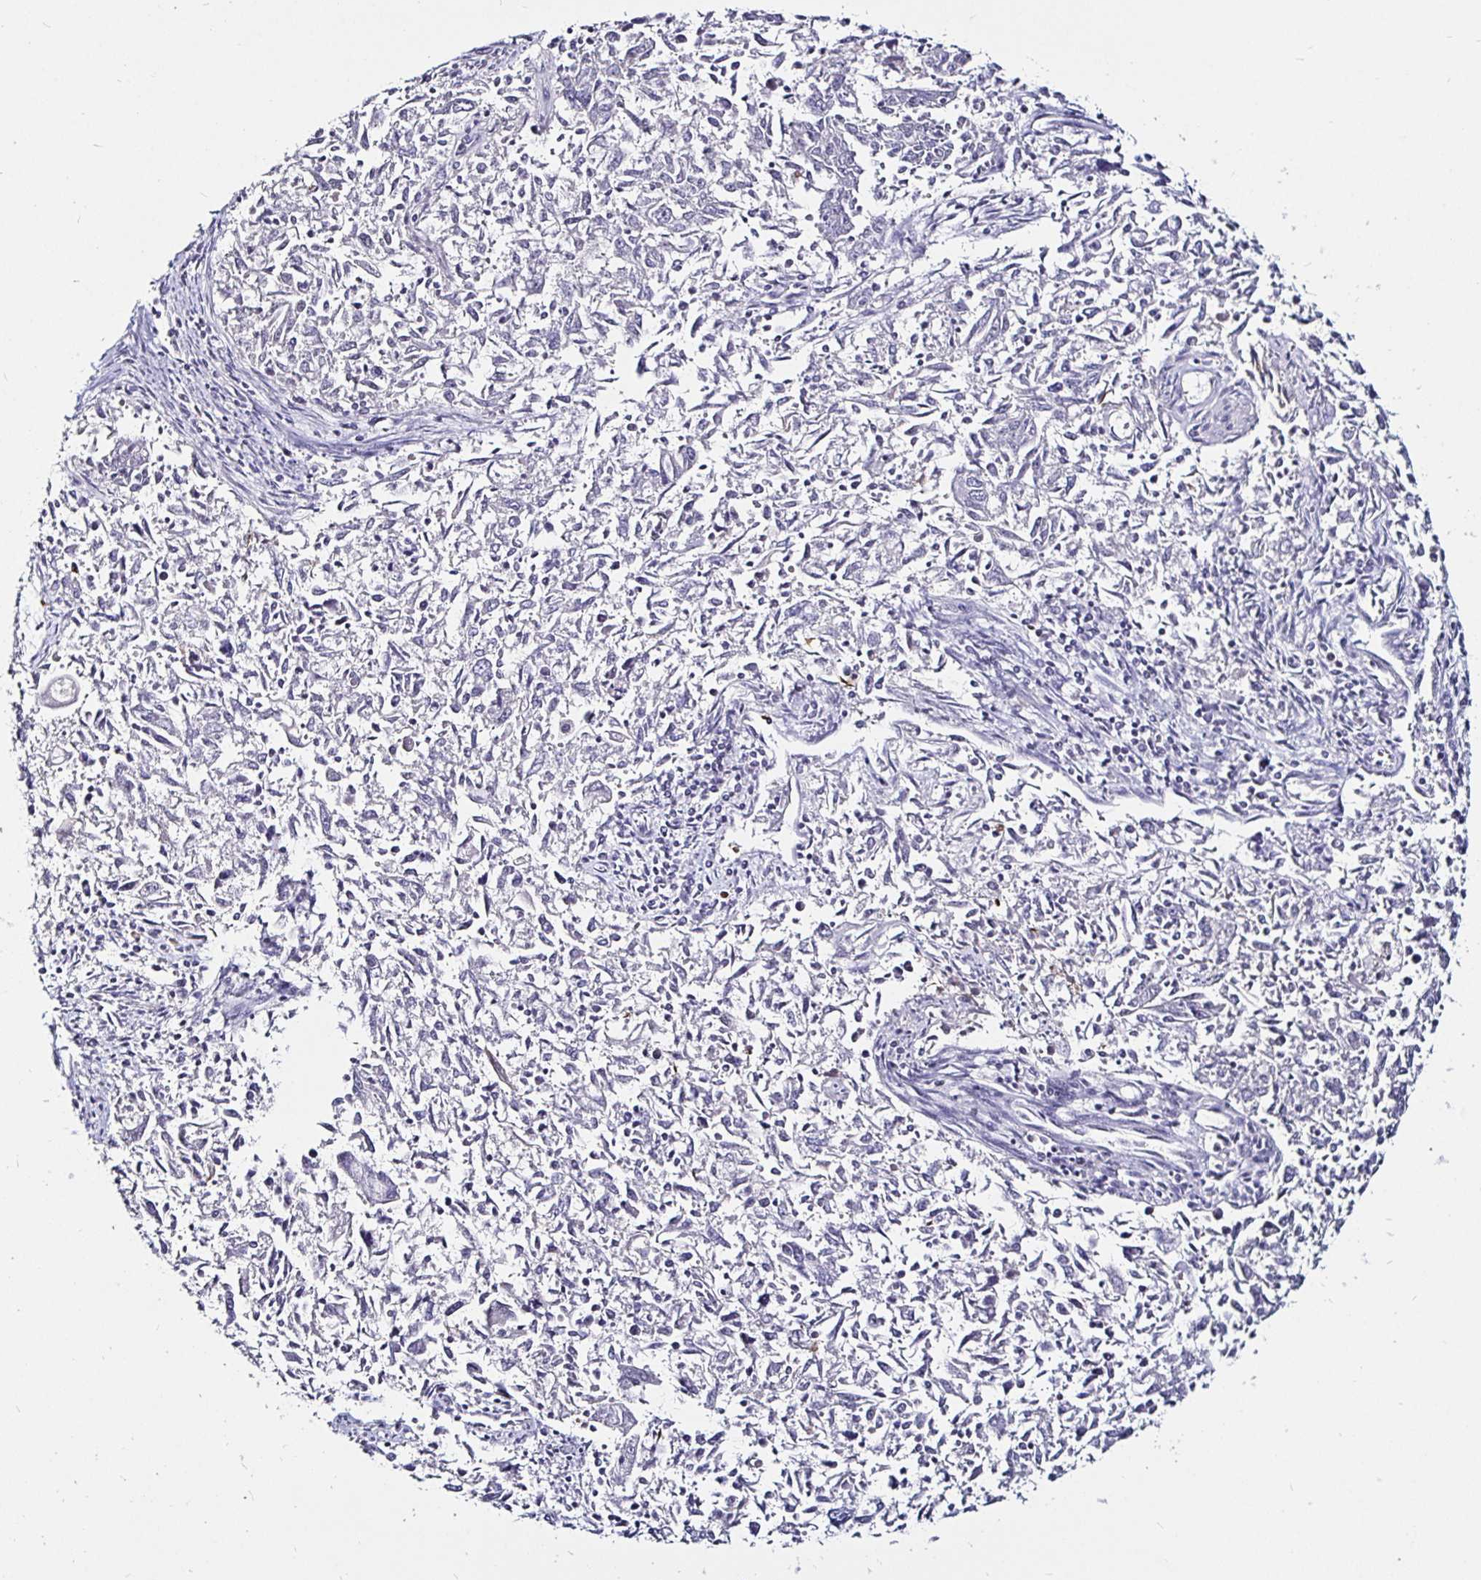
{"staining": {"intensity": "negative", "quantity": "none", "location": "none"}, "tissue": "endometrial cancer", "cell_type": "Tumor cells", "image_type": "cancer", "snomed": [{"axis": "morphology", "description": "Adenocarcinoma, NOS"}, {"axis": "topography", "description": "Endometrium"}], "caption": "Photomicrograph shows no protein positivity in tumor cells of endometrial cancer (adenocarcinoma) tissue.", "gene": "FAIM2", "patient": {"sex": "female", "age": 42}}